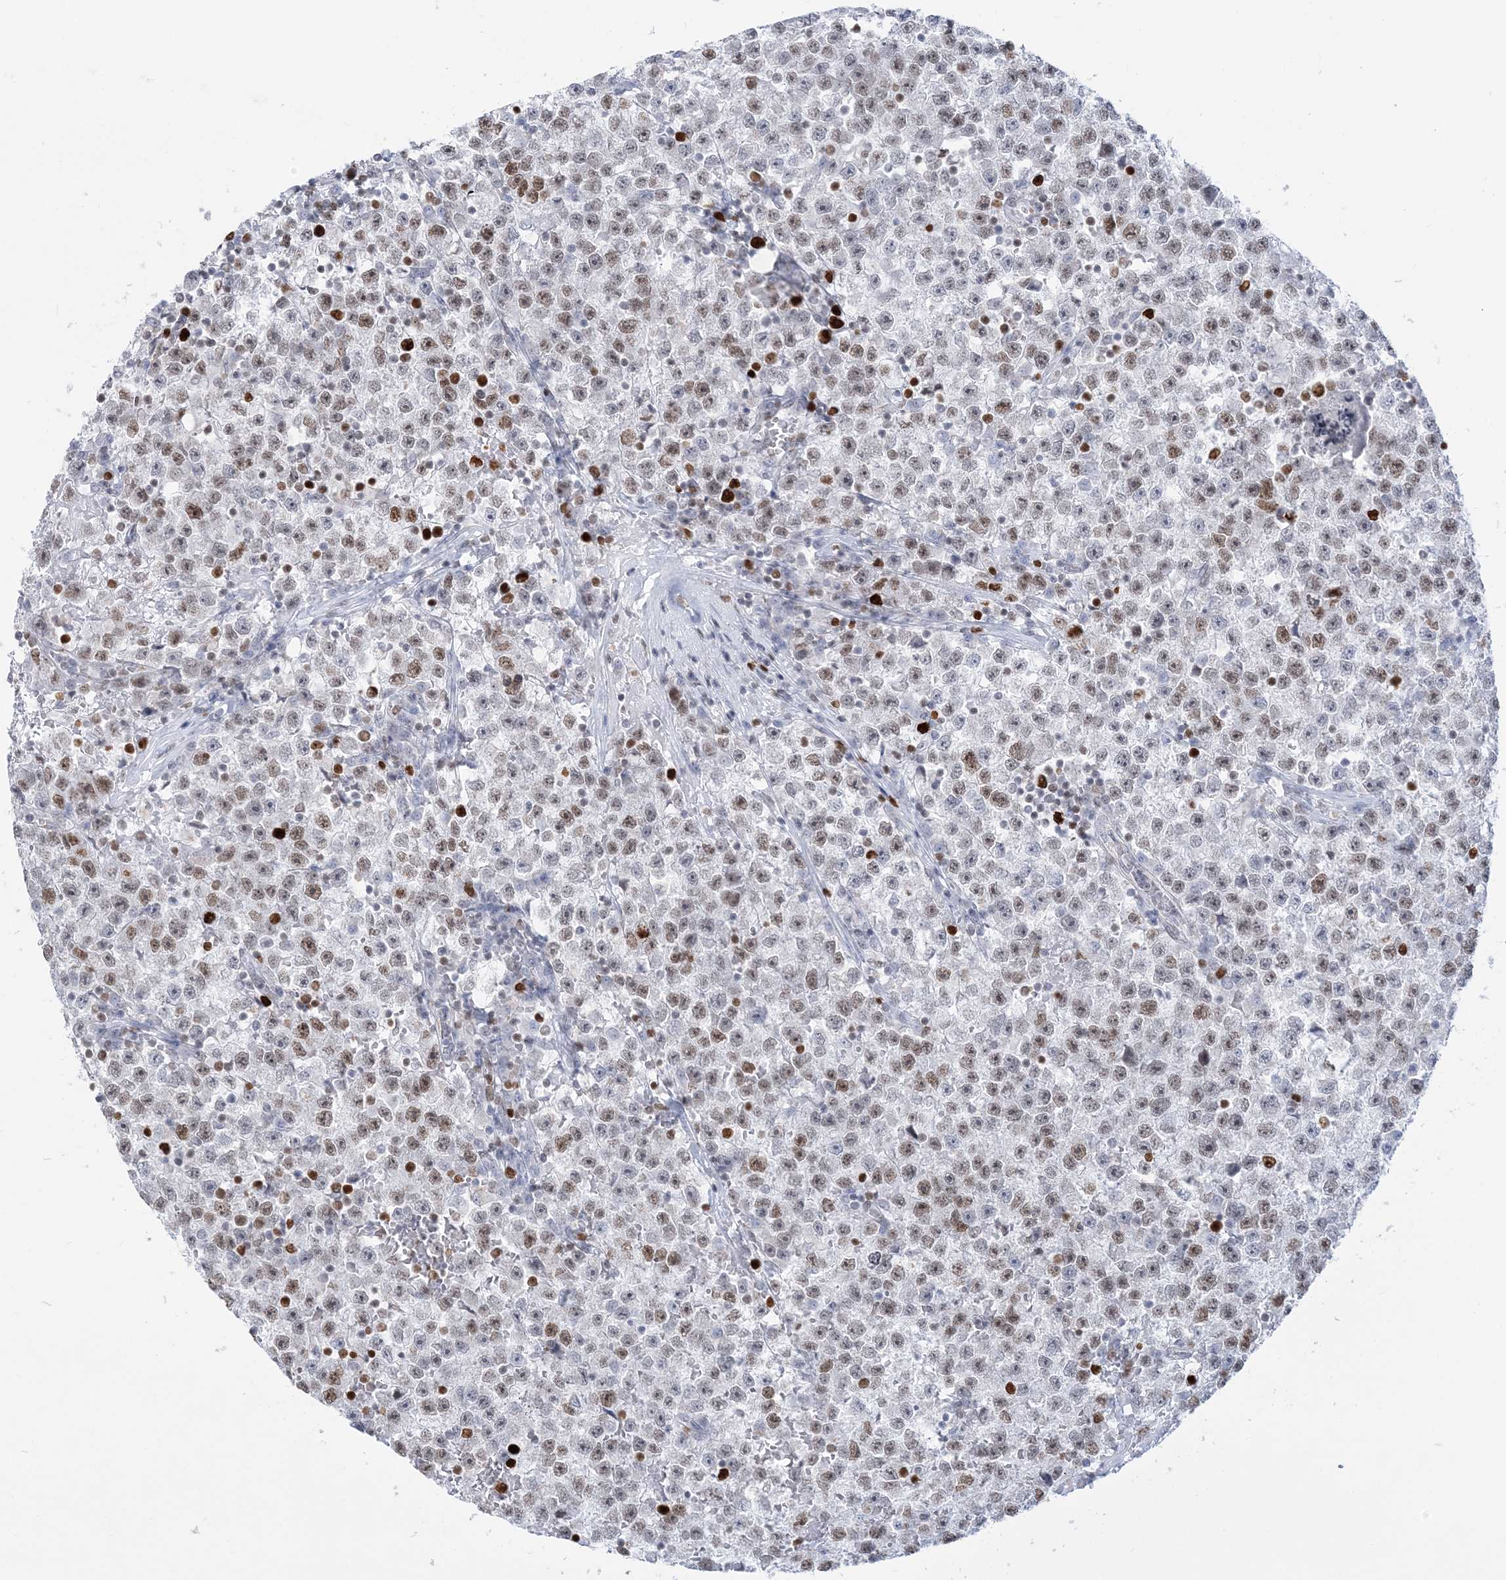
{"staining": {"intensity": "strong", "quantity": ">75%", "location": "nuclear"}, "tissue": "testis cancer", "cell_type": "Tumor cells", "image_type": "cancer", "snomed": [{"axis": "morphology", "description": "Seminoma, NOS"}, {"axis": "topography", "description": "Testis"}], "caption": "Testis seminoma tissue exhibits strong nuclear staining in approximately >75% of tumor cells, visualized by immunohistochemistry. (DAB = brown stain, brightfield microscopy at high magnification).", "gene": "DDX21", "patient": {"sex": "male", "age": 22}}